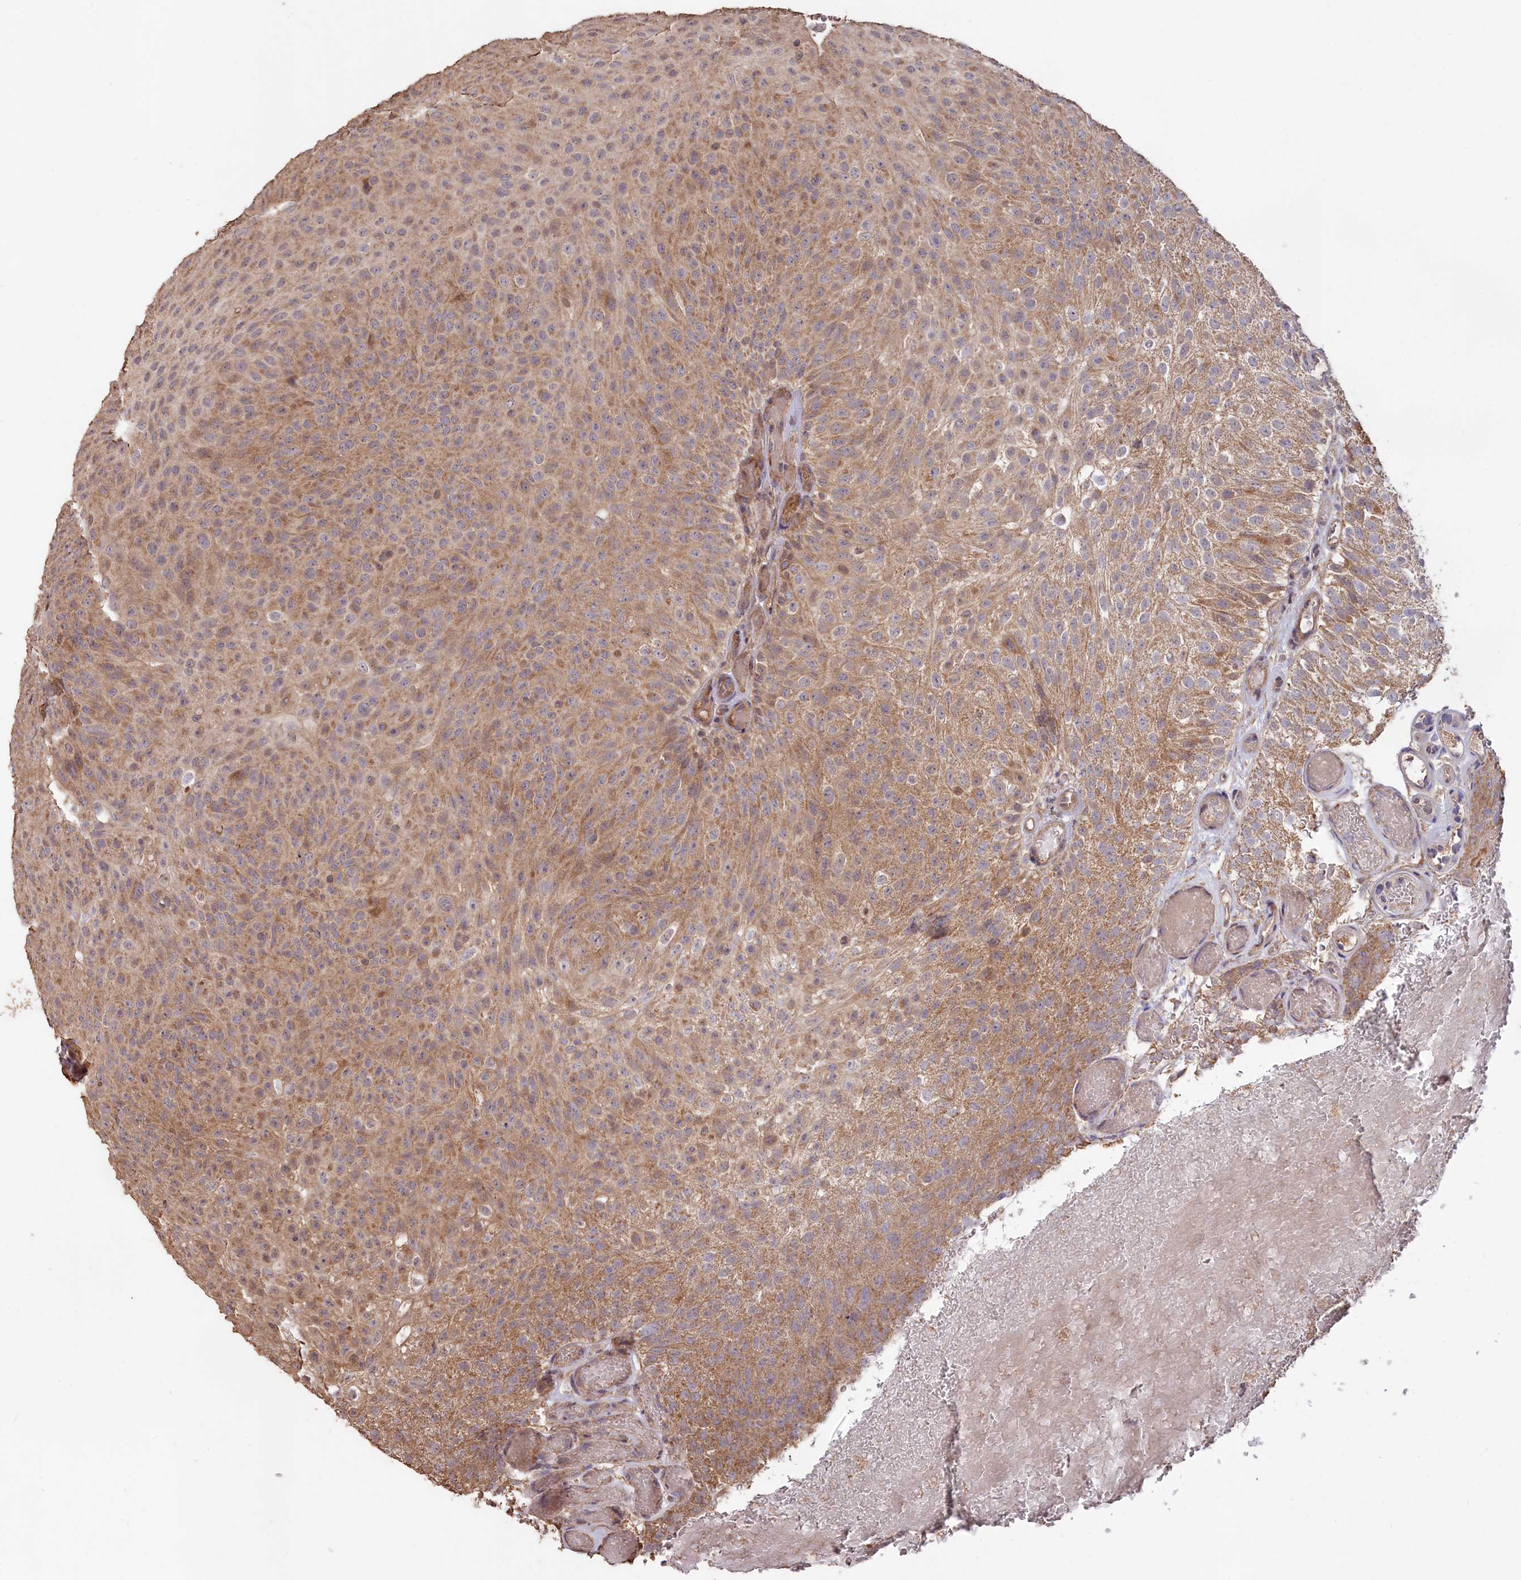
{"staining": {"intensity": "moderate", "quantity": ">75%", "location": "cytoplasmic/membranous"}, "tissue": "urothelial cancer", "cell_type": "Tumor cells", "image_type": "cancer", "snomed": [{"axis": "morphology", "description": "Urothelial carcinoma, Low grade"}, {"axis": "topography", "description": "Urinary bladder"}], "caption": "Protein expression analysis of human urothelial carcinoma (low-grade) reveals moderate cytoplasmic/membranous staining in approximately >75% of tumor cells. (Brightfield microscopy of DAB IHC at high magnification).", "gene": "LAYN", "patient": {"sex": "male", "age": 78}}